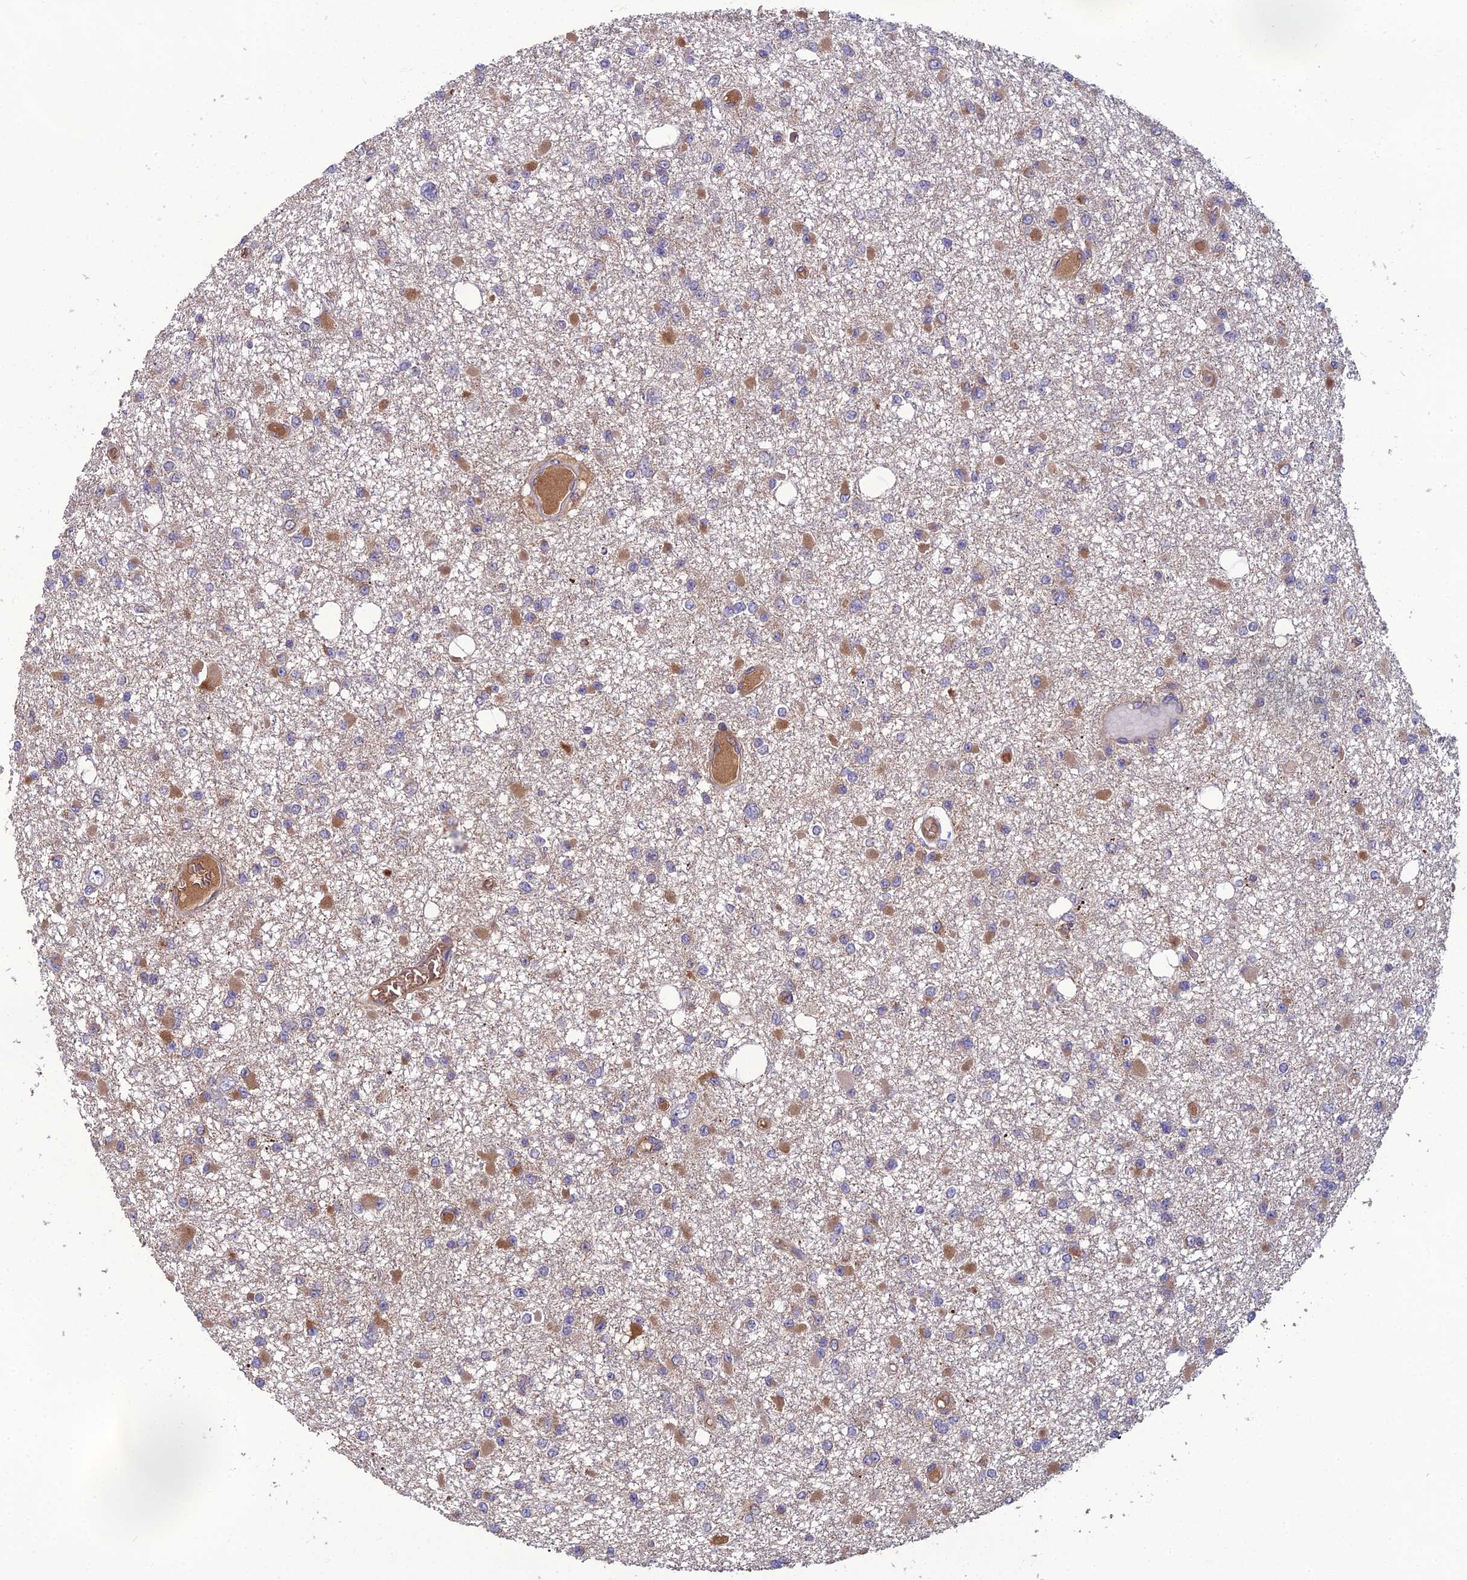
{"staining": {"intensity": "weak", "quantity": "<25%", "location": "cytoplasmic/membranous"}, "tissue": "glioma", "cell_type": "Tumor cells", "image_type": "cancer", "snomed": [{"axis": "morphology", "description": "Glioma, malignant, Low grade"}, {"axis": "topography", "description": "Brain"}], "caption": "Tumor cells show no significant protein positivity in malignant glioma (low-grade).", "gene": "GALR2", "patient": {"sex": "female", "age": 22}}